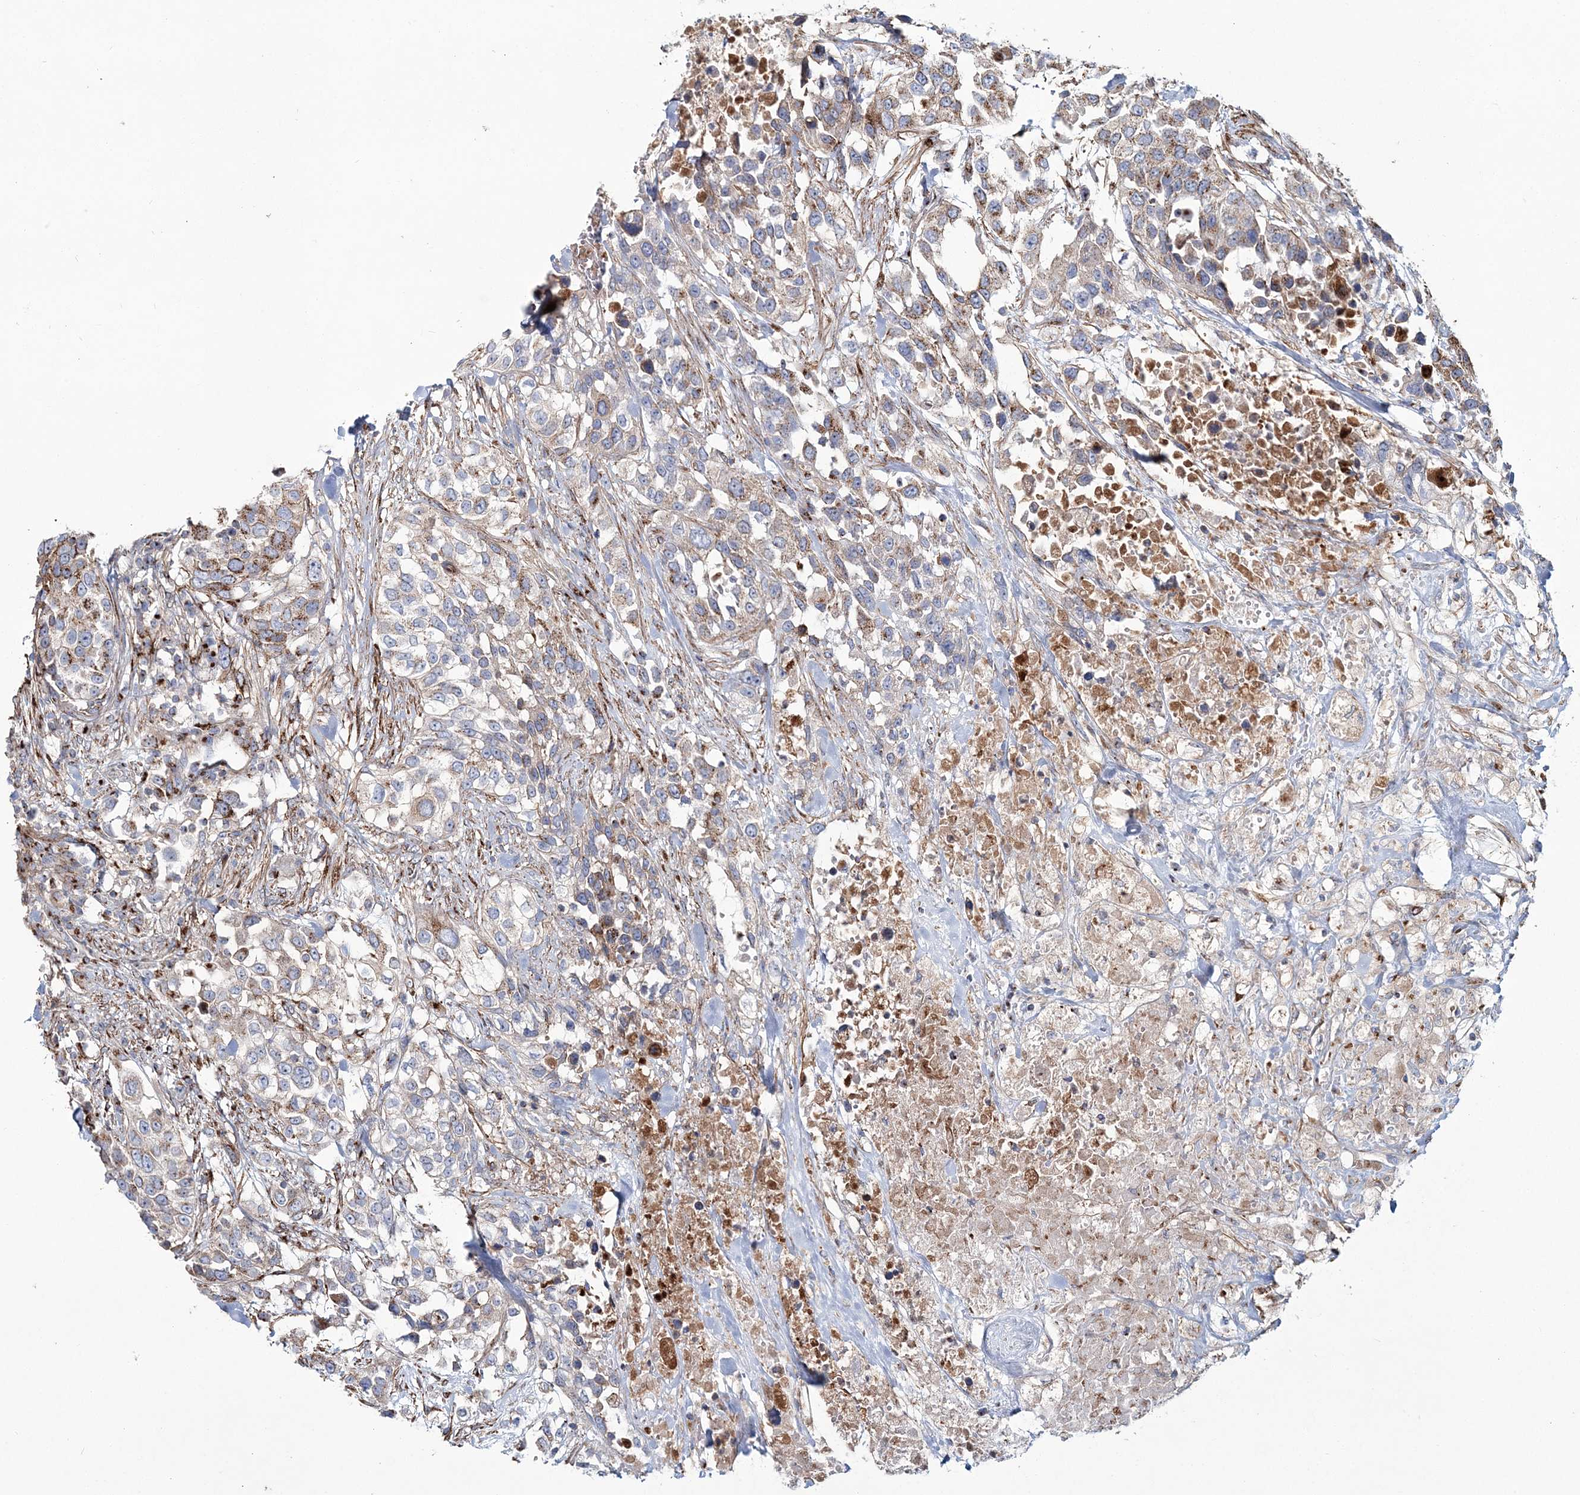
{"staining": {"intensity": "moderate", "quantity": "25%-75%", "location": "cytoplasmic/membranous"}, "tissue": "urothelial cancer", "cell_type": "Tumor cells", "image_type": "cancer", "snomed": [{"axis": "morphology", "description": "Urothelial carcinoma, High grade"}, {"axis": "topography", "description": "Urinary bladder"}], "caption": "The photomicrograph exhibits immunohistochemical staining of urothelial cancer. There is moderate cytoplasmic/membranous positivity is present in about 25%-75% of tumor cells. Using DAB (3,3'-diaminobenzidine) (brown) and hematoxylin (blue) stains, captured at high magnification using brightfield microscopy.", "gene": "MAN1A2", "patient": {"sex": "female", "age": 80}}